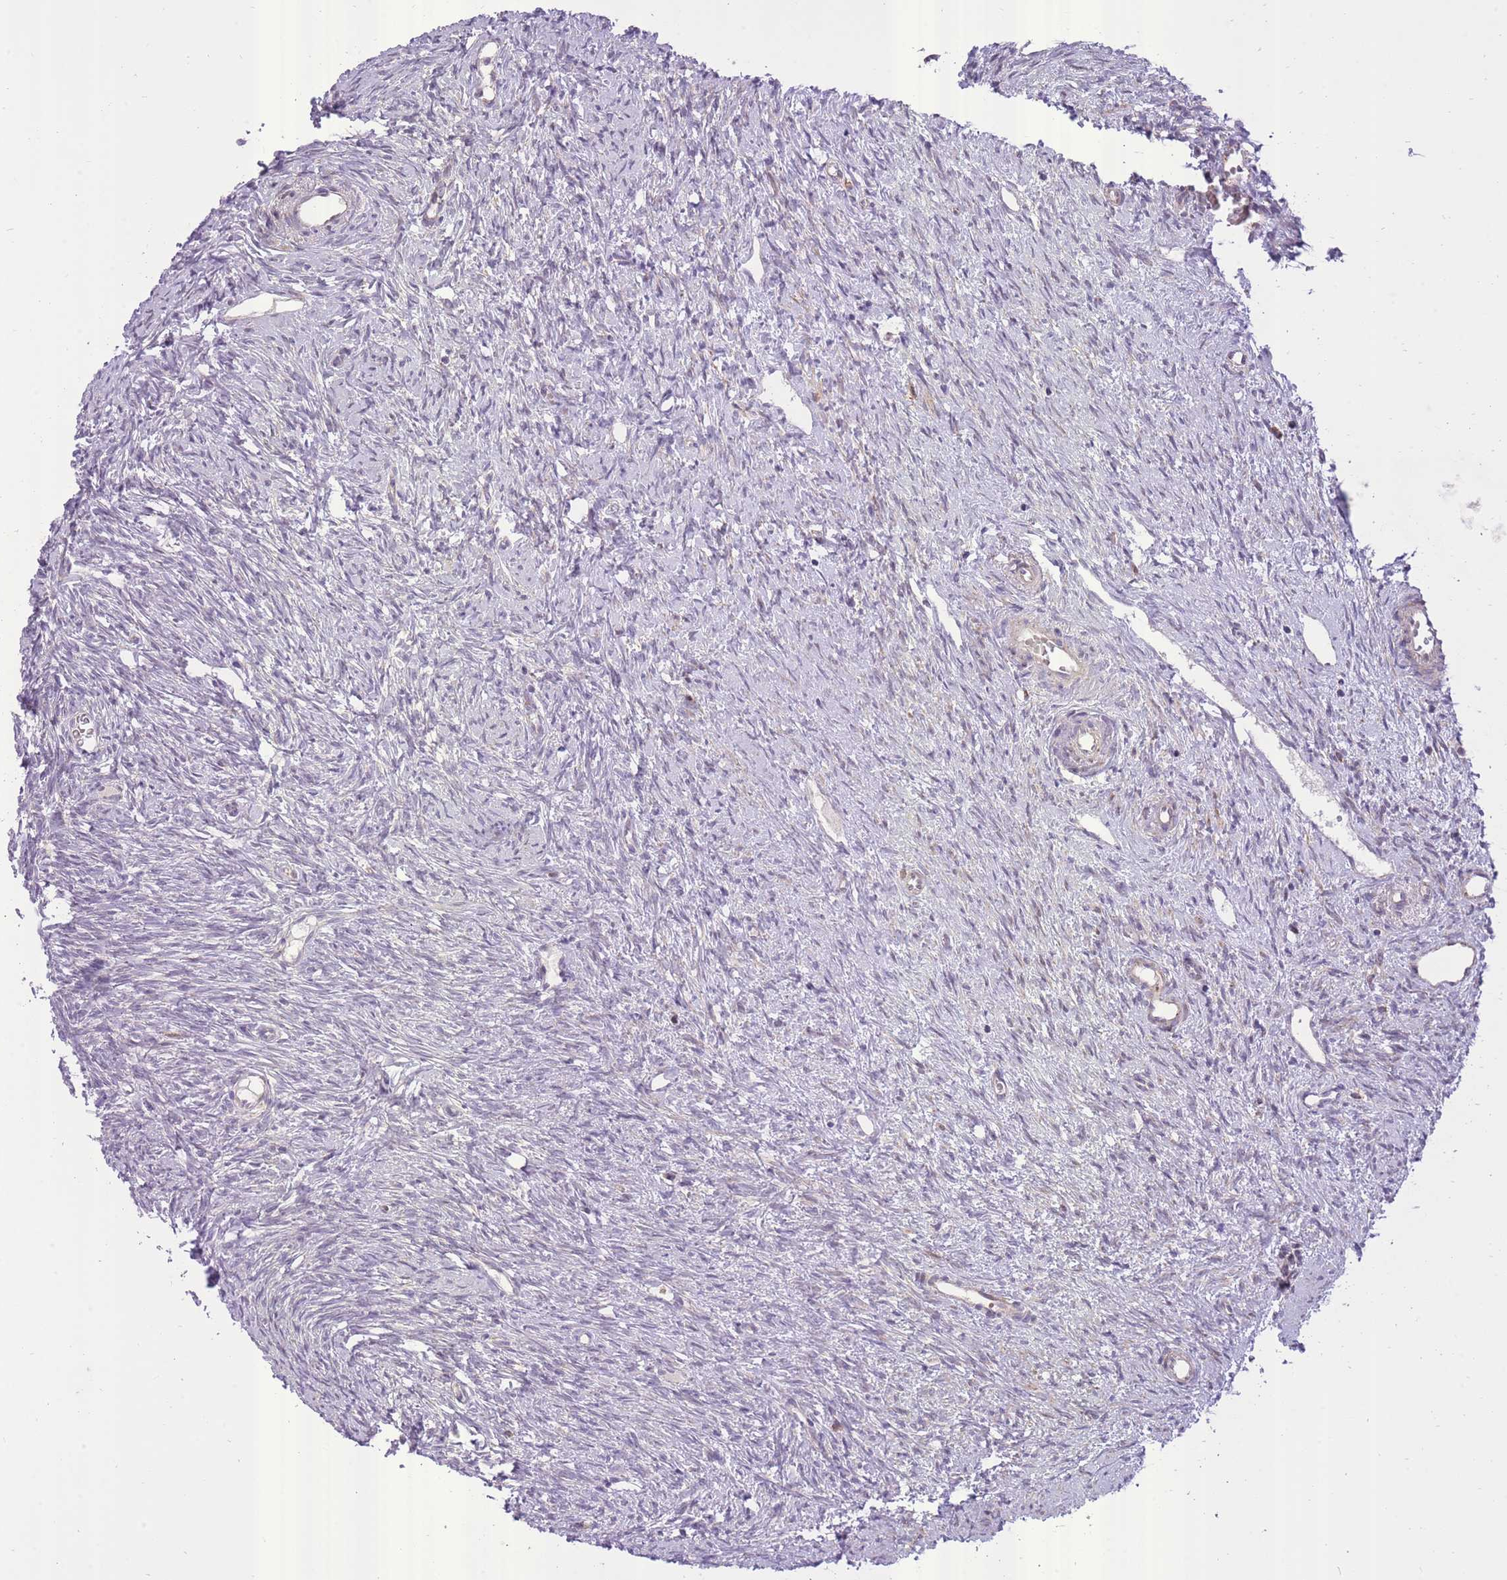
{"staining": {"intensity": "negative", "quantity": "none", "location": "none"}, "tissue": "ovary", "cell_type": "Ovarian stroma cells", "image_type": "normal", "snomed": [{"axis": "morphology", "description": "Normal tissue, NOS"}, {"axis": "topography", "description": "Ovary"}], "caption": "Ovary was stained to show a protein in brown. There is no significant expression in ovarian stroma cells. (DAB immunohistochemistry (IHC) with hematoxylin counter stain).", "gene": "SLC4A4", "patient": {"sex": "female", "age": 51}}